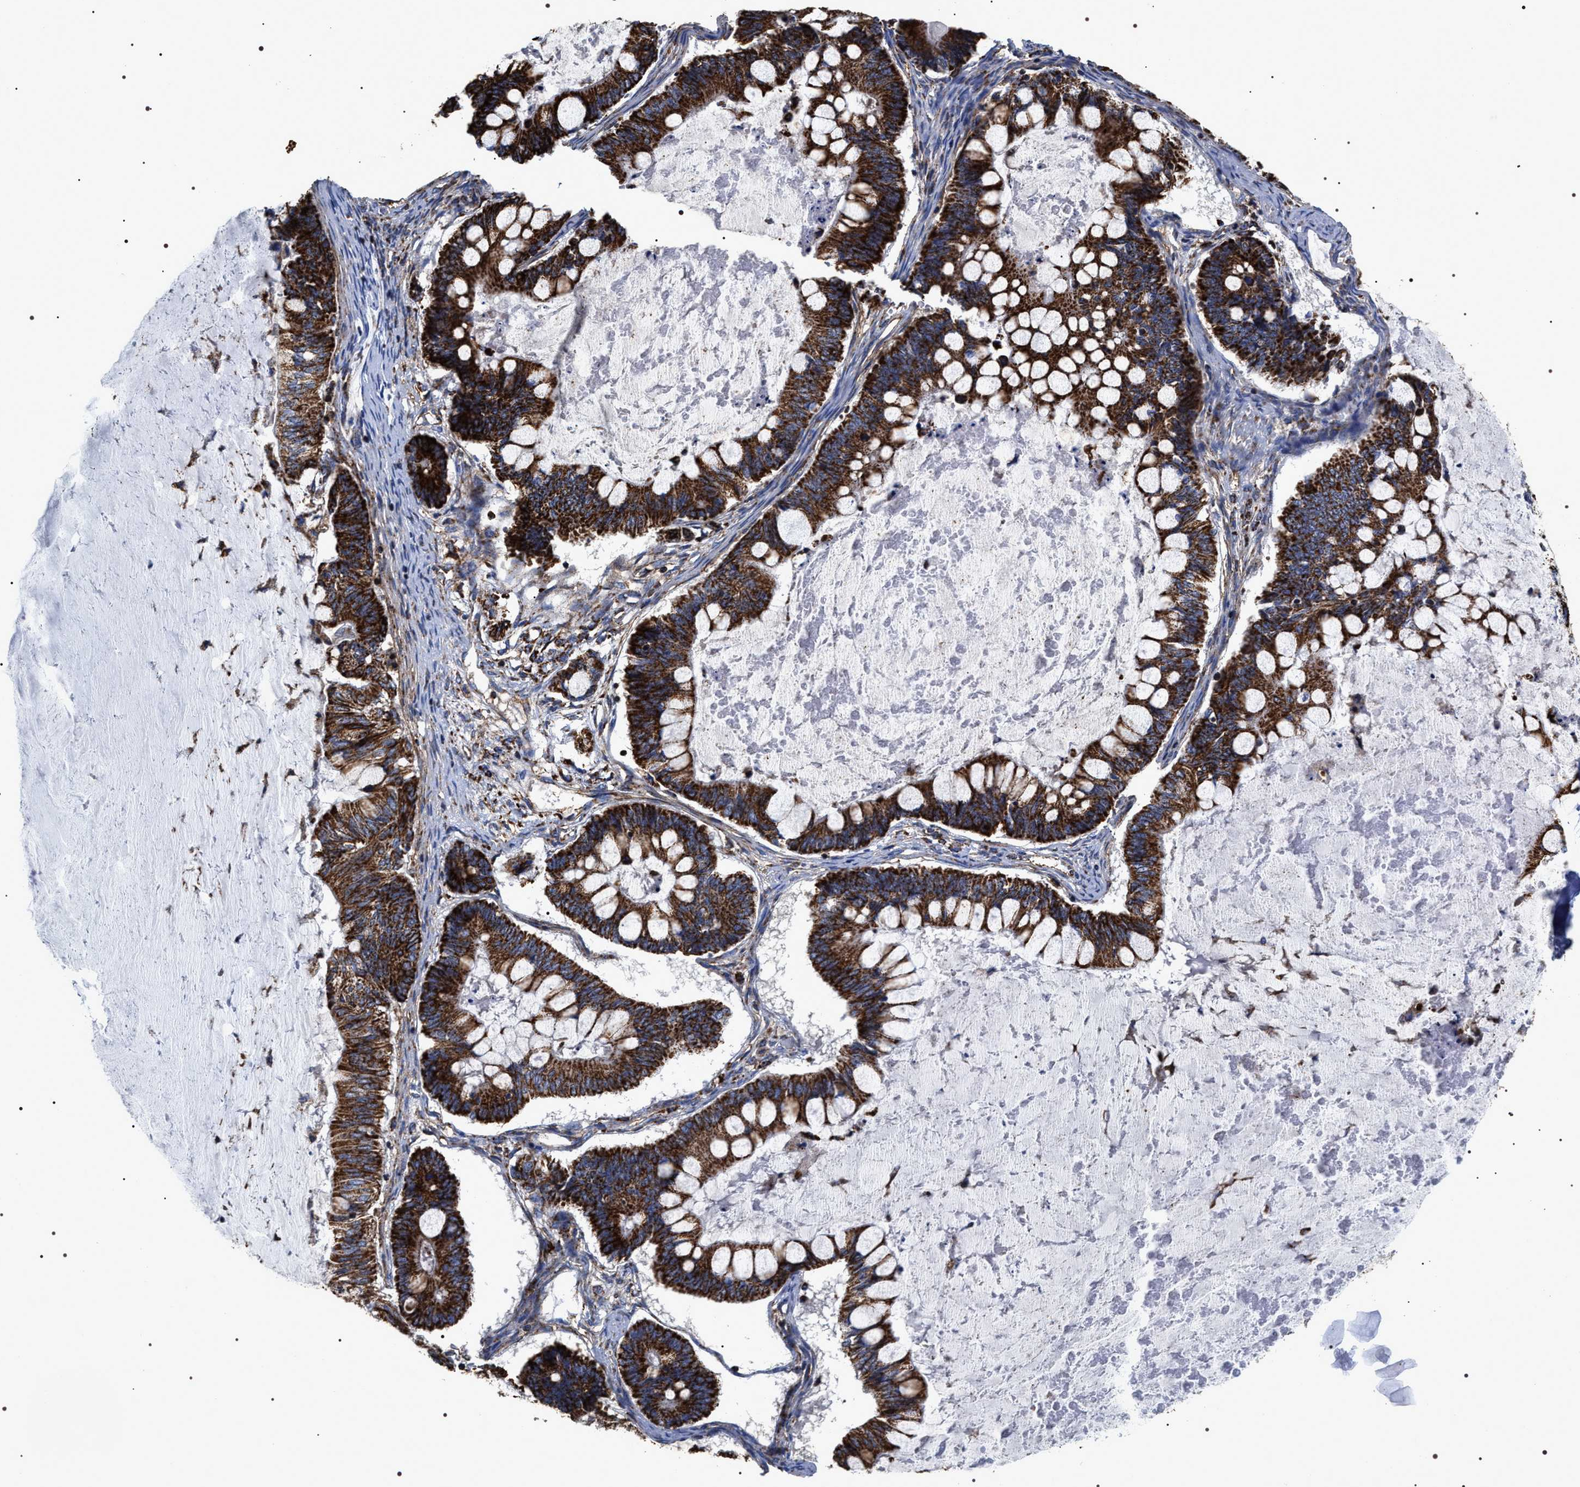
{"staining": {"intensity": "strong", "quantity": ">75%", "location": "cytoplasmic/membranous"}, "tissue": "ovarian cancer", "cell_type": "Tumor cells", "image_type": "cancer", "snomed": [{"axis": "morphology", "description": "Cystadenocarcinoma, mucinous, NOS"}, {"axis": "topography", "description": "Ovary"}], "caption": "Ovarian cancer stained with a brown dye exhibits strong cytoplasmic/membranous positive staining in approximately >75% of tumor cells.", "gene": "COG5", "patient": {"sex": "female", "age": 61}}